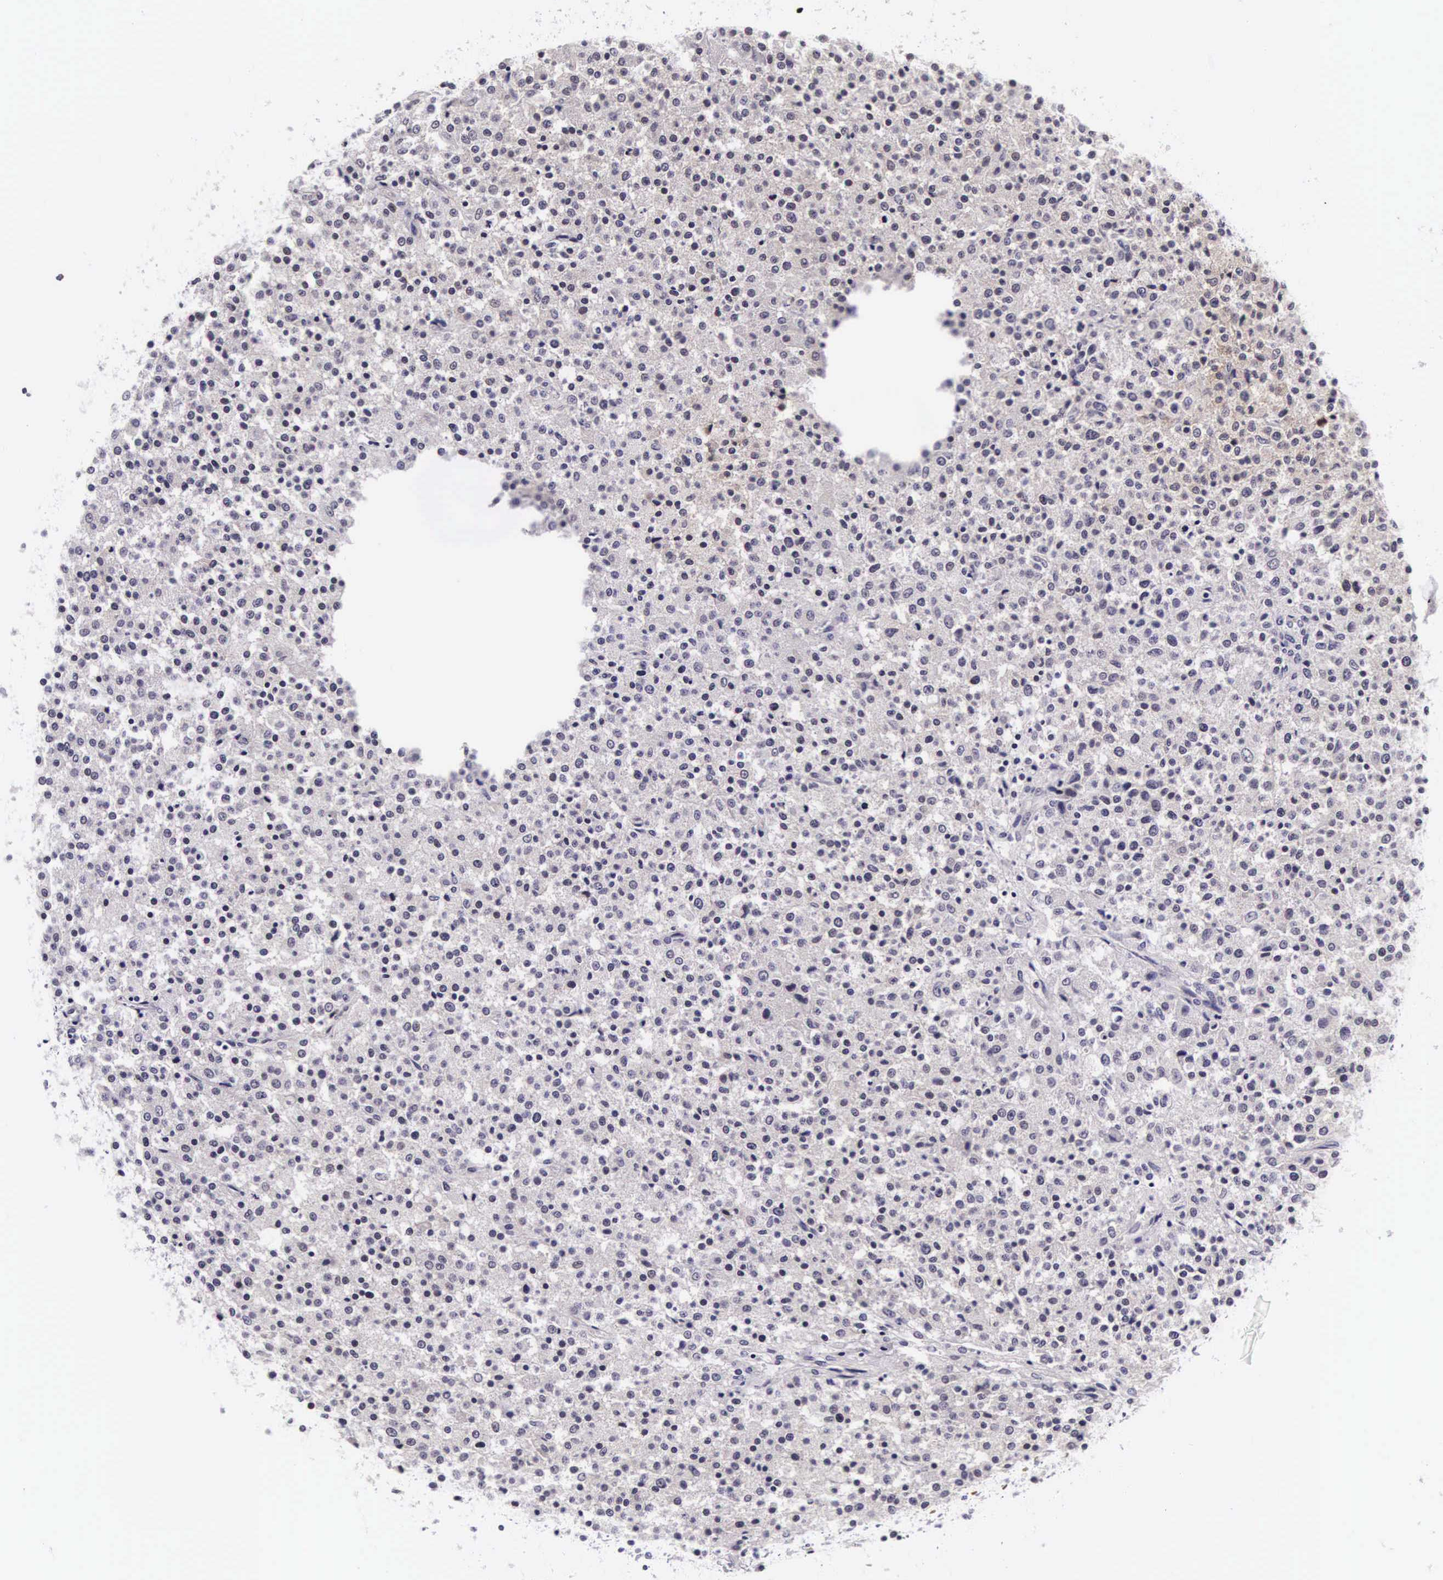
{"staining": {"intensity": "negative", "quantity": "none", "location": "none"}, "tissue": "testis cancer", "cell_type": "Tumor cells", "image_type": "cancer", "snomed": [{"axis": "morphology", "description": "Seminoma, NOS"}, {"axis": "topography", "description": "Testis"}], "caption": "Tumor cells show no significant protein staining in testis cancer (seminoma).", "gene": "PHETA2", "patient": {"sex": "male", "age": 59}}